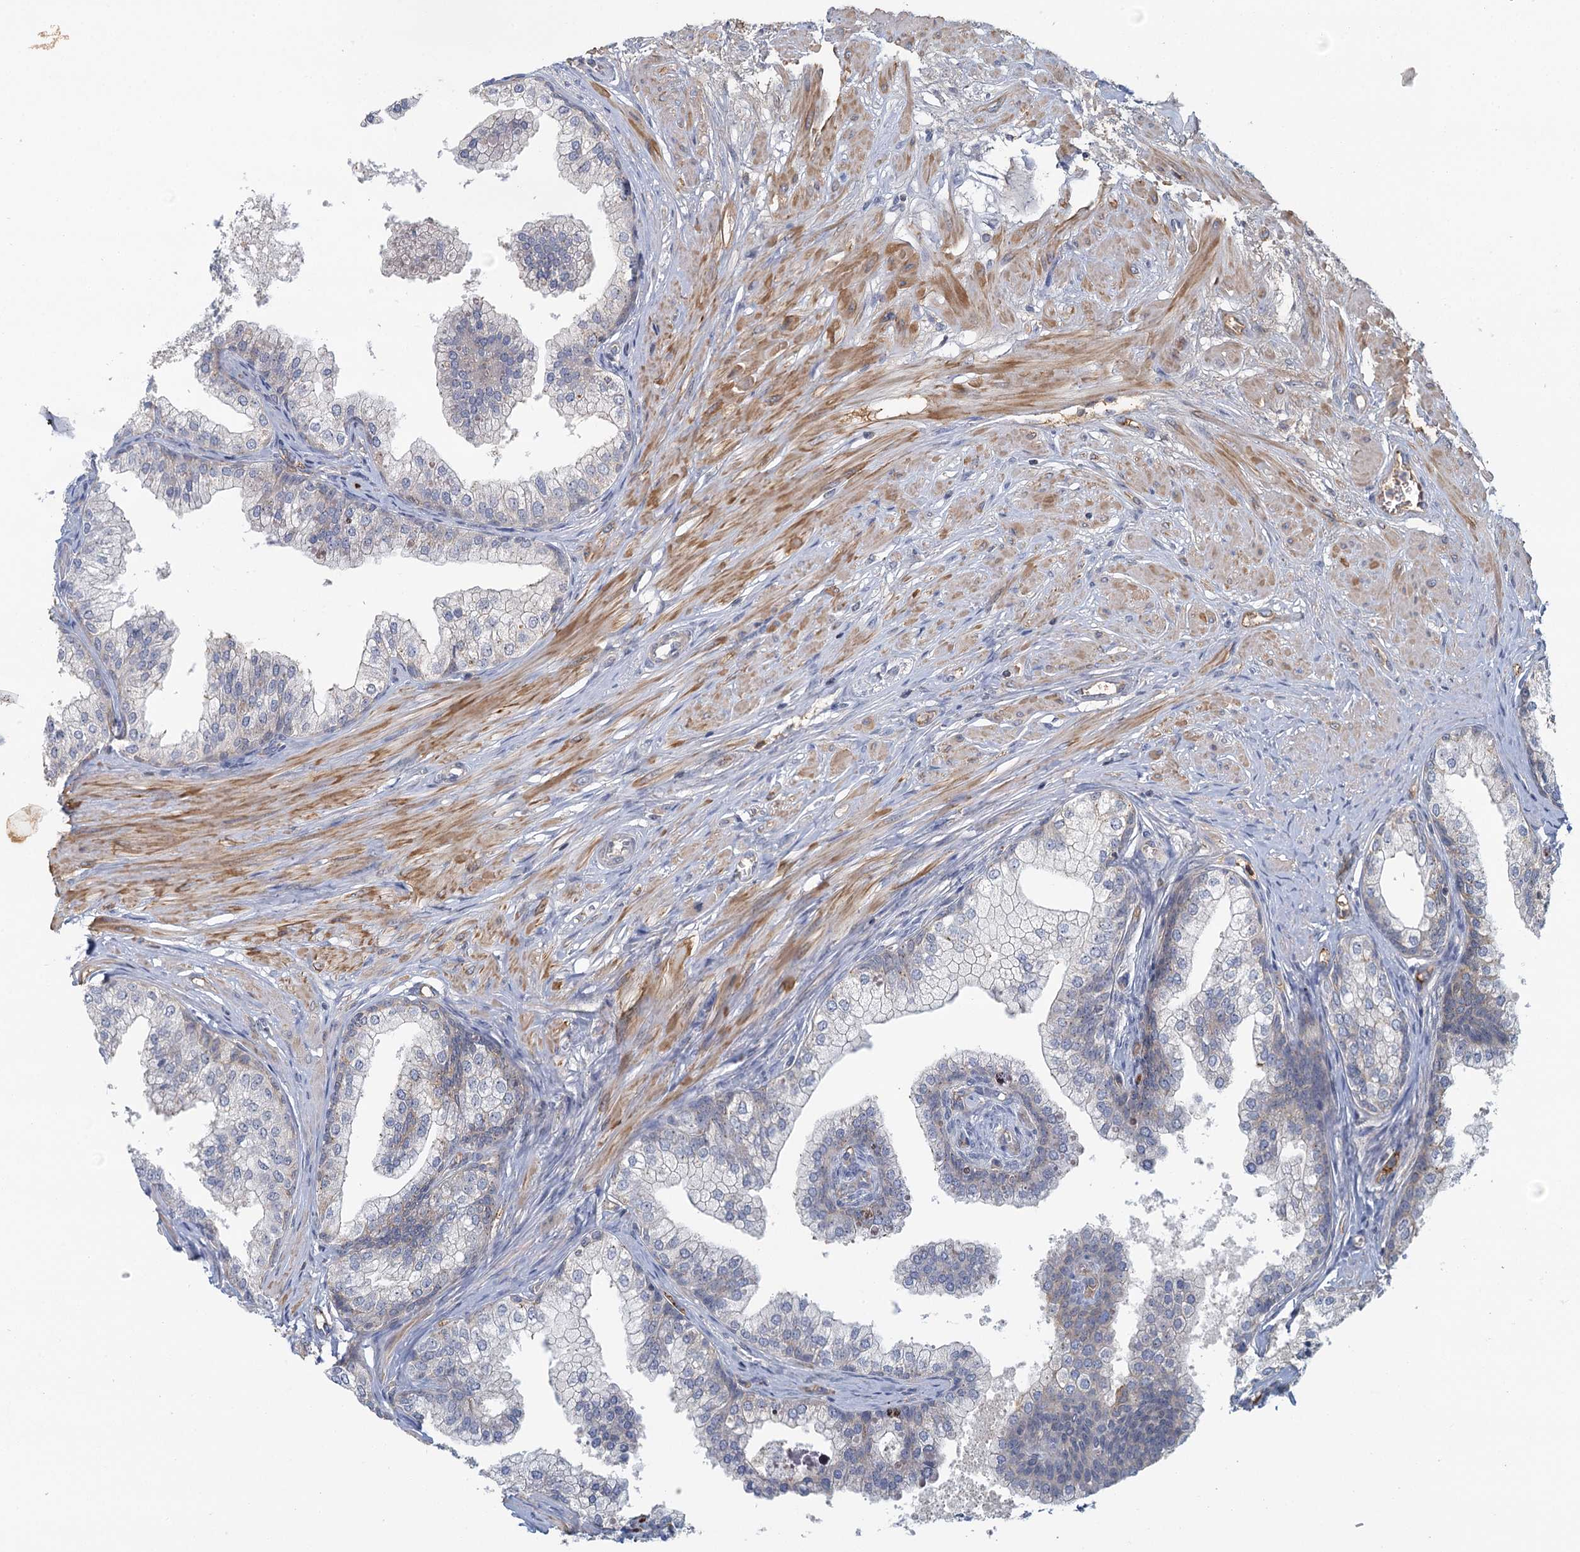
{"staining": {"intensity": "weak", "quantity": "<25%", "location": "cytoplasmic/membranous,nuclear"}, "tissue": "prostate", "cell_type": "Glandular cells", "image_type": "normal", "snomed": [{"axis": "morphology", "description": "Normal tissue, NOS"}, {"axis": "topography", "description": "Prostate"}], "caption": "This is an IHC micrograph of normal prostate. There is no expression in glandular cells.", "gene": "GPATCH11", "patient": {"sex": "male", "age": 60}}